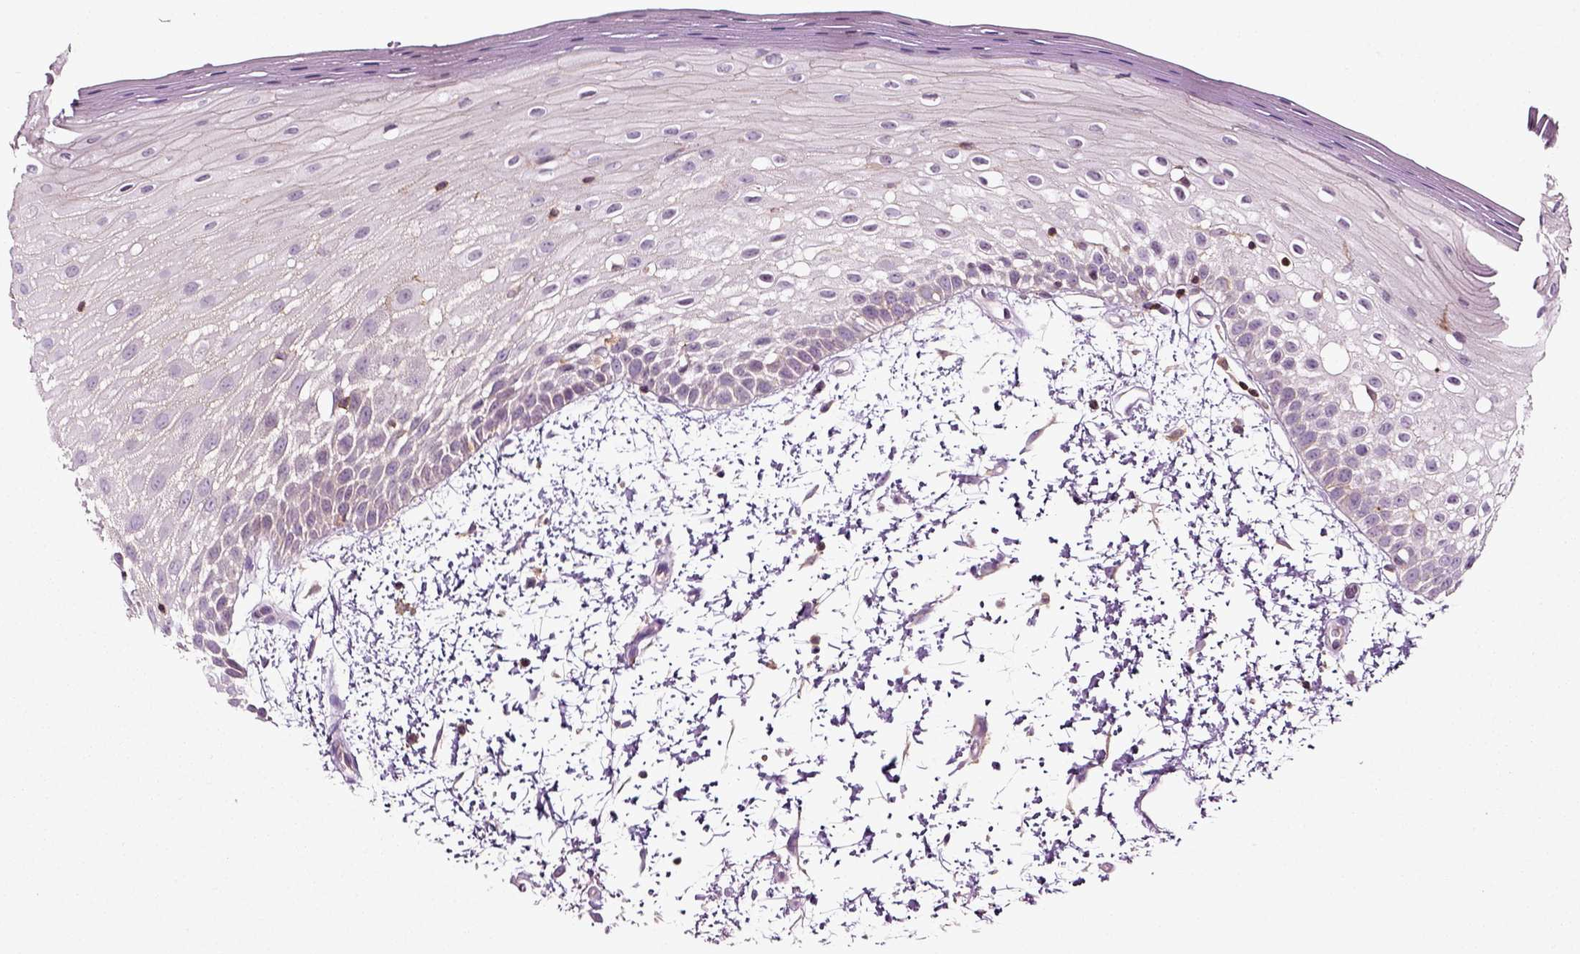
{"staining": {"intensity": "negative", "quantity": "none", "location": "none"}, "tissue": "oral mucosa", "cell_type": "Squamous epithelial cells", "image_type": "normal", "snomed": [{"axis": "morphology", "description": "Normal tissue, NOS"}, {"axis": "morphology", "description": "Squamous cell carcinoma, NOS"}, {"axis": "topography", "description": "Oral tissue"}, {"axis": "topography", "description": "Head-Neck"}], "caption": "High power microscopy photomicrograph of an immunohistochemistry micrograph of benign oral mucosa, revealing no significant staining in squamous epithelial cells. (IHC, brightfield microscopy, high magnification).", "gene": "RHOF", "patient": {"sex": "female", "age": 75}}